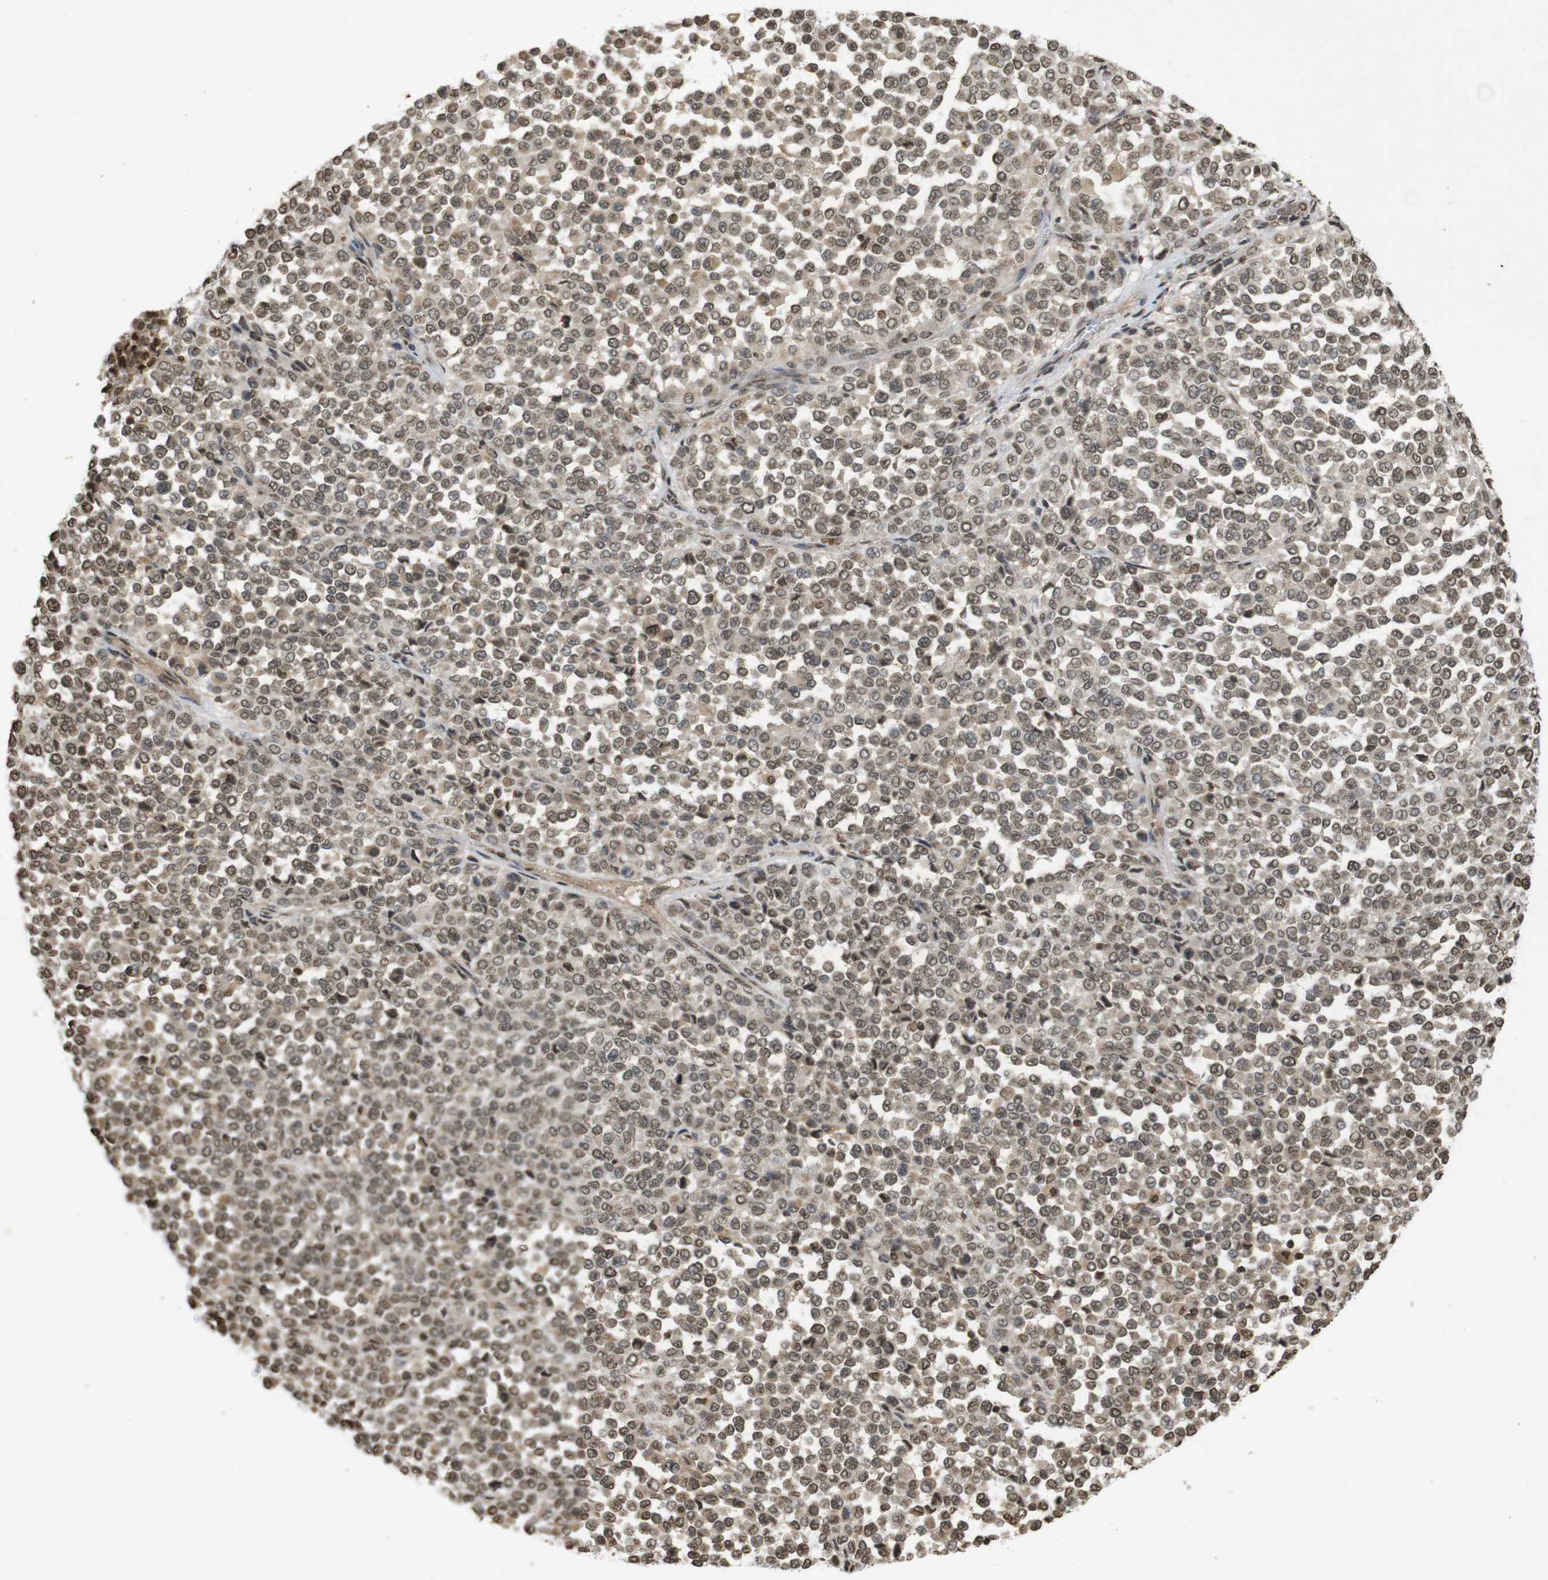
{"staining": {"intensity": "moderate", "quantity": ">75%", "location": "nuclear"}, "tissue": "melanoma", "cell_type": "Tumor cells", "image_type": "cancer", "snomed": [{"axis": "morphology", "description": "Malignant melanoma, Metastatic site"}, {"axis": "topography", "description": "Pancreas"}], "caption": "Immunohistochemical staining of melanoma exhibits medium levels of moderate nuclear protein expression in approximately >75% of tumor cells. The staining was performed using DAB, with brown indicating positive protein expression. Nuclei are stained blue with hematoxylin.", "gene": "ORC4", "patient": {"sex": "female", "age": 30}}